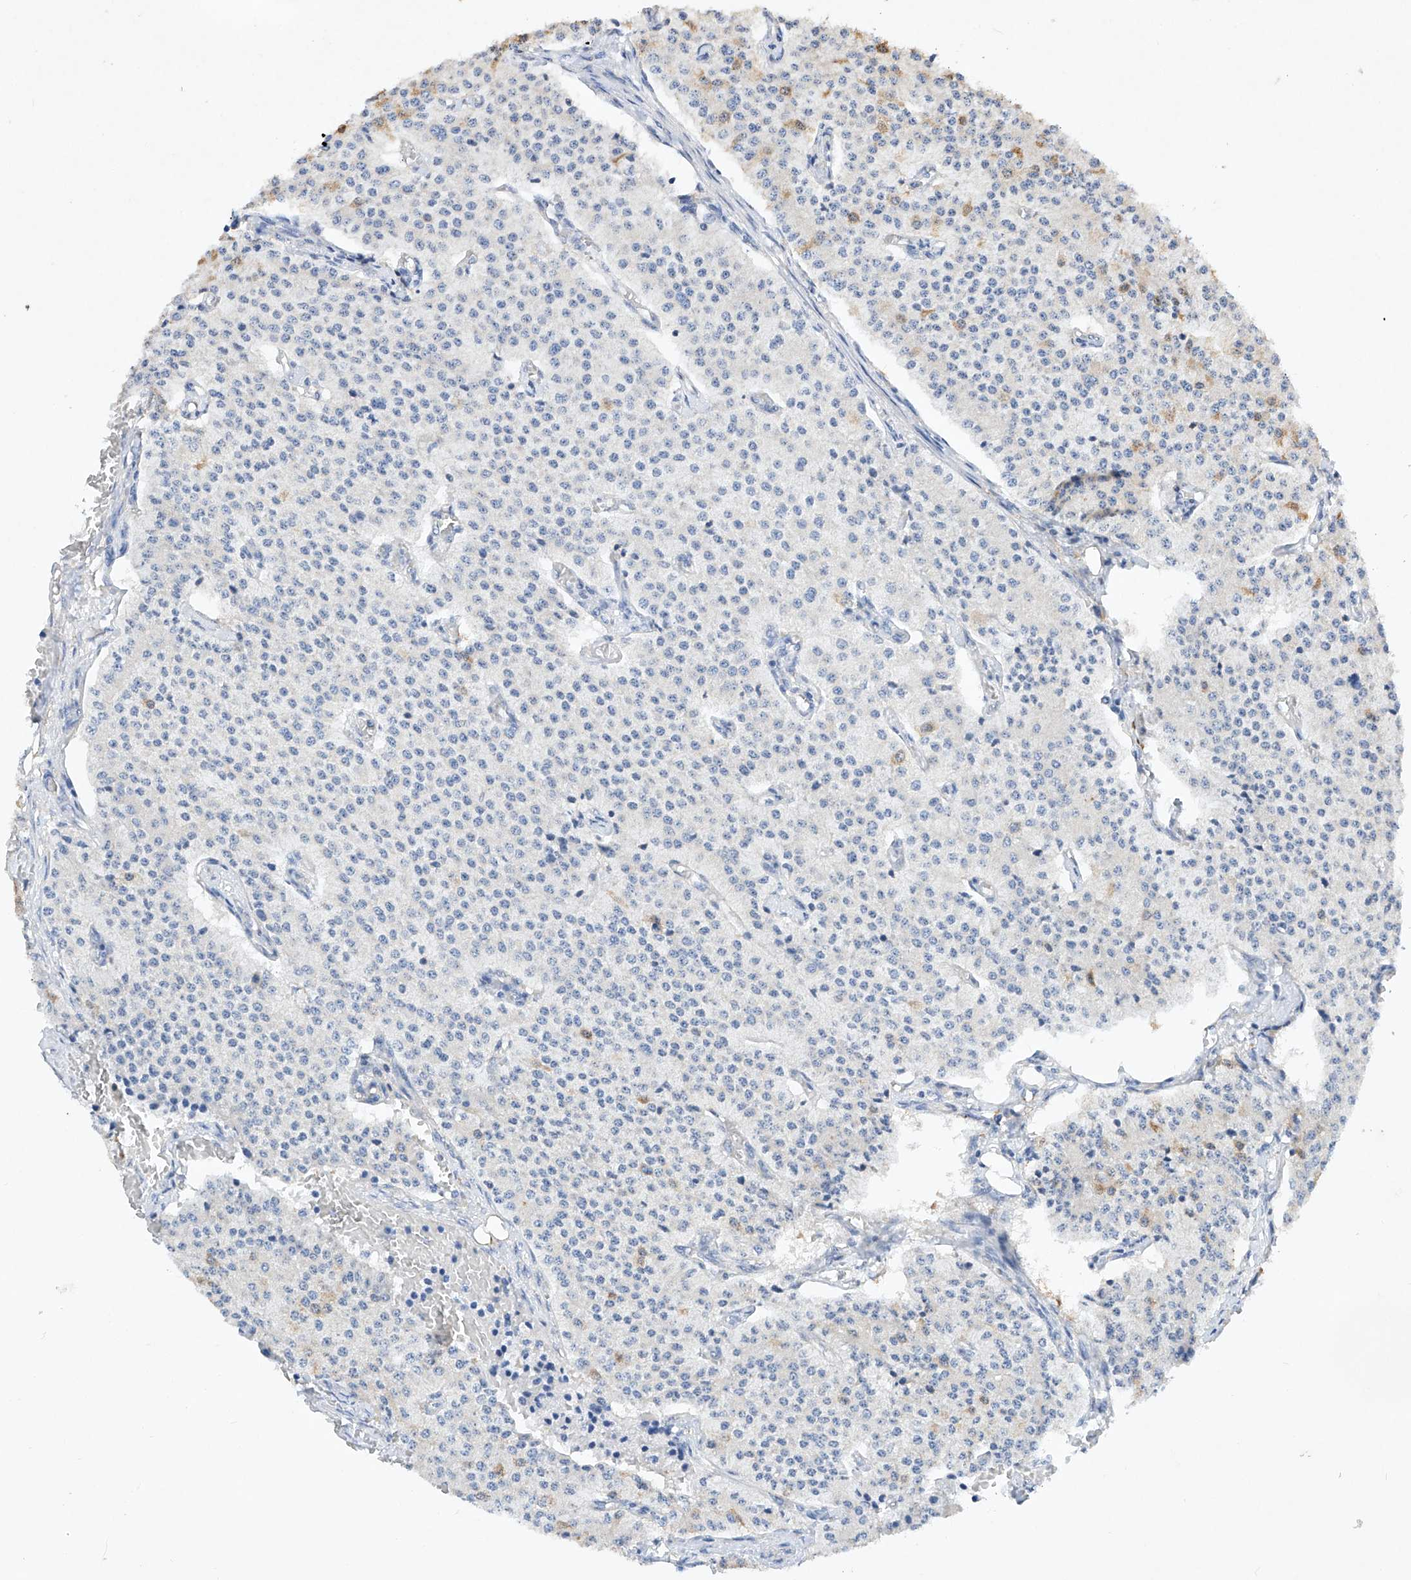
{"staining": {"intensity": "negative", "quantity": "none", "location": "none"}, "tissue": "carcinoid", "cell_type": "Tumor cells", "image_type": "cancer", "snomed": [{"axis": "morphology", "description": "Carcinoid, malignant, NOS"}, {"axis": "topography", "description": "Colon"}], "caption": "There is no significant positivity in tumor cells of malignant carcinoid.", "gene": "AMD1", "patient": {"sex": "female", "age": 52}}